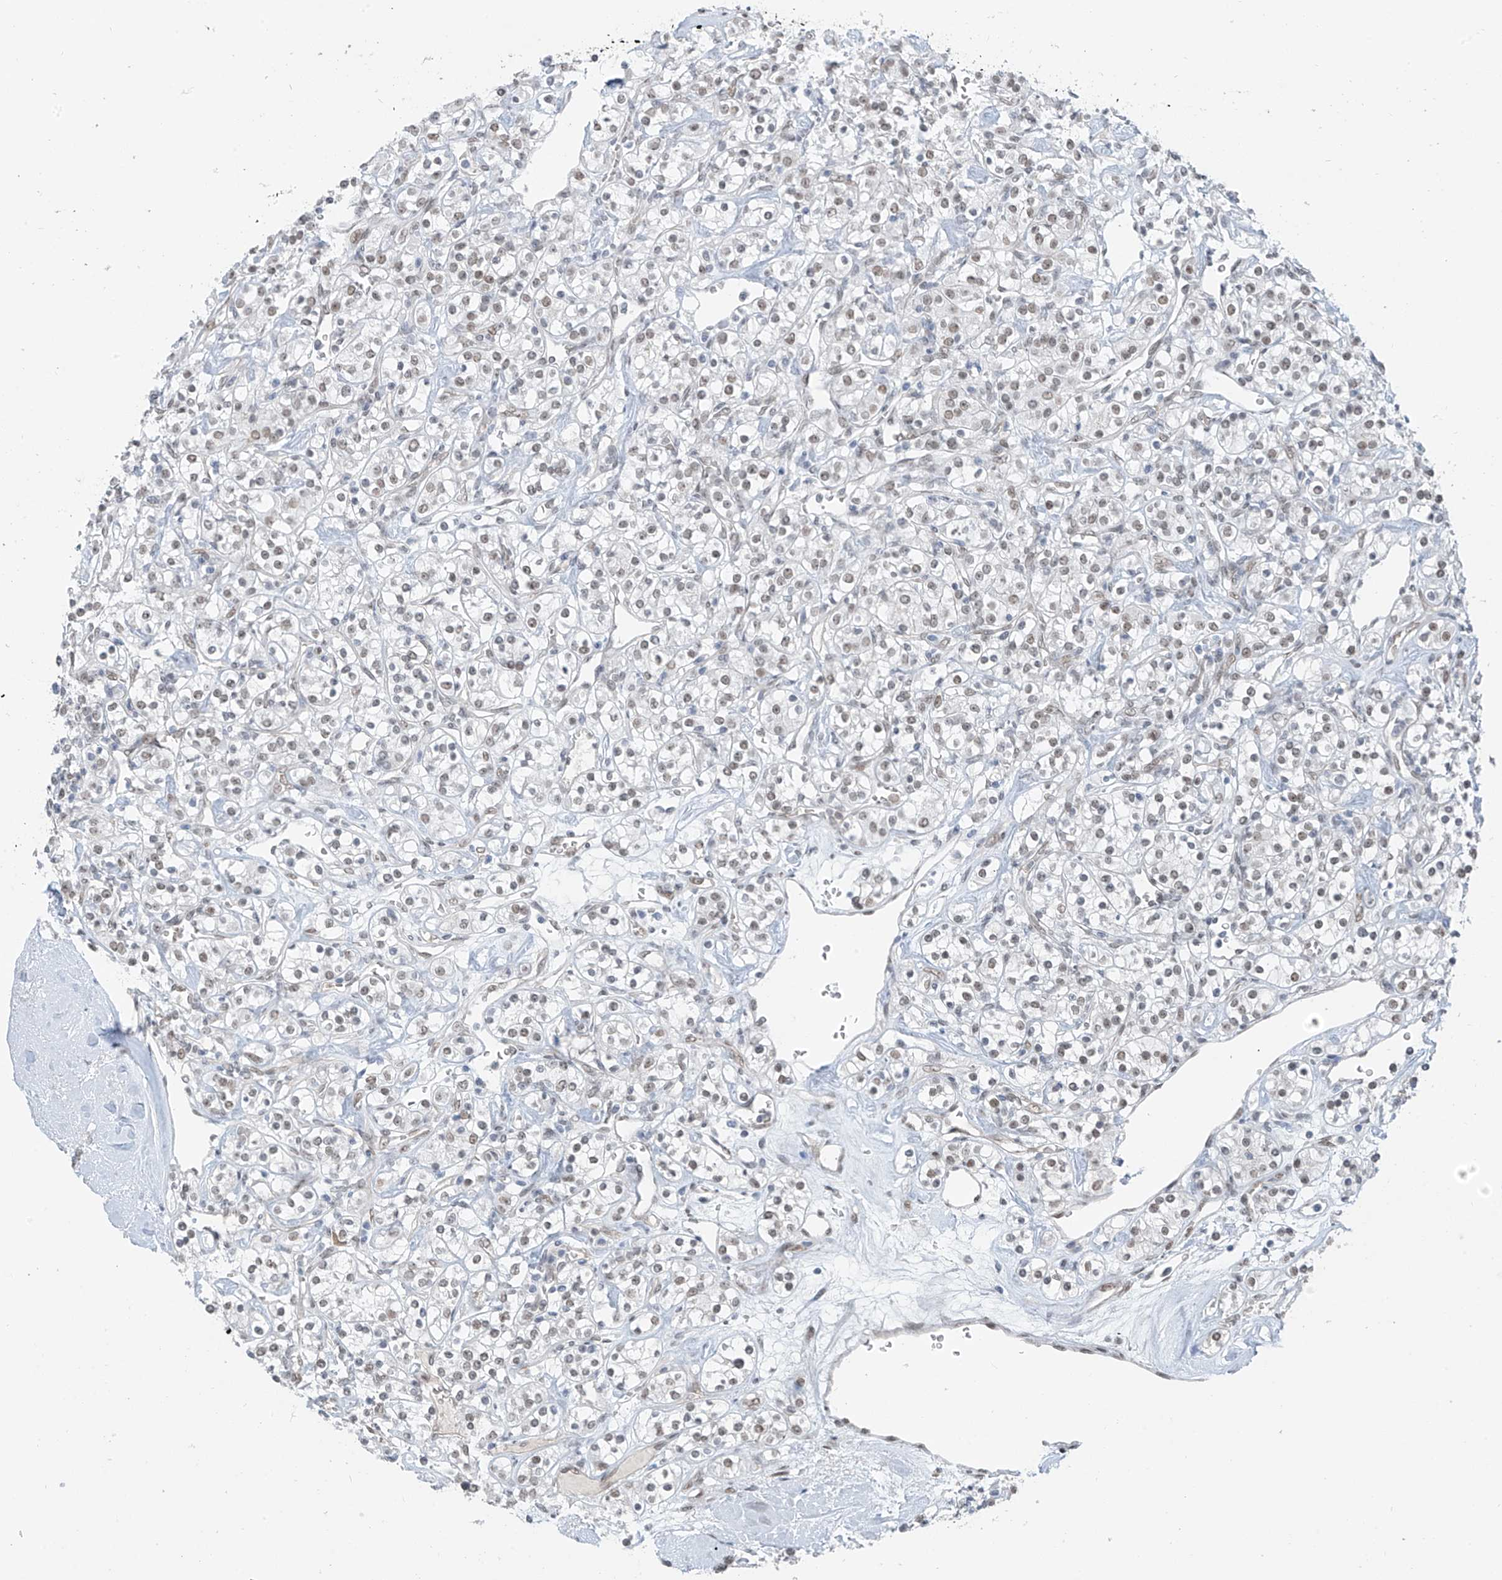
{"staining": {"intensity": "weak", "quantity": "25%-75%", "location": "nuclear"}, "tissue": "renal cancer", "cell_type": "Tumor cells", "image_type": "cancer", "snomed": [{"axis": "morphology", "description": "Adenocarcinoma, NOS"}, {"axis": "topography", "description": "Kidney"}], "caption": "Protein expression analysis of human adenocarcinoma (renal) reveals weak nuclear staining in about 25%-75% of tumor cells.", "gene": "MCM9", "patient": {"sex": "male", "age": 77}}